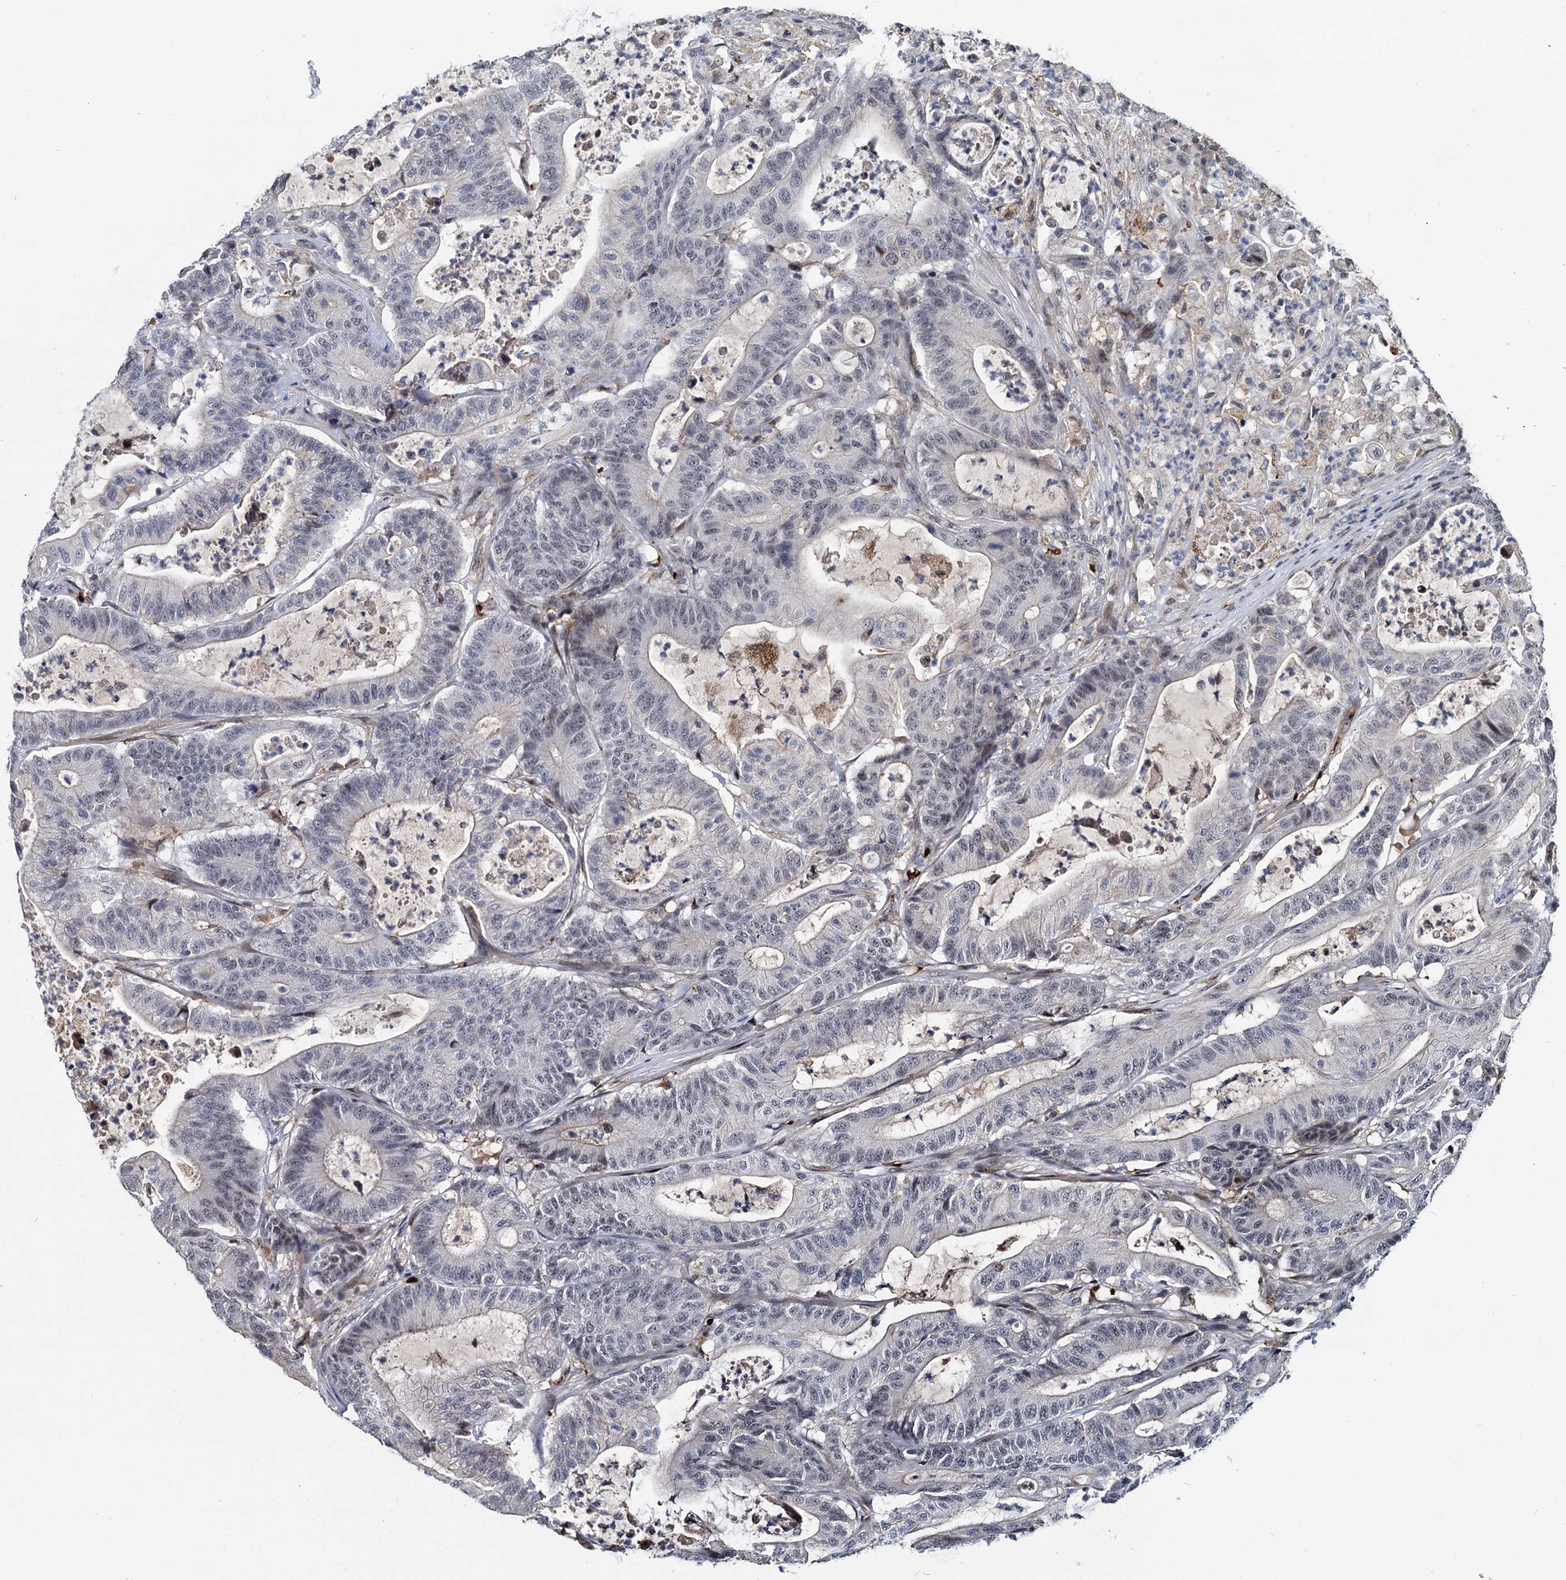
{"staining": {"intensity": "negative", "quantity": "none", "location": "none"}, "tissue": "colorectal cancer", "cell_type": "Tumor cells", "image_type": "cancer", "snomed": [{"axis": "morphology", "description": "Adenocarcinoma, NOS"}, {"axis": "topography", "description": "Colon"}], "caption": "DAB (3,3'-diaminobenzidine) immunohistochemical staining of colorectal adenocarcinoma reveals no significant positivity in tumor cells.", "gene": "FANCI", "patient": {"sex": "female", "age": 84}}